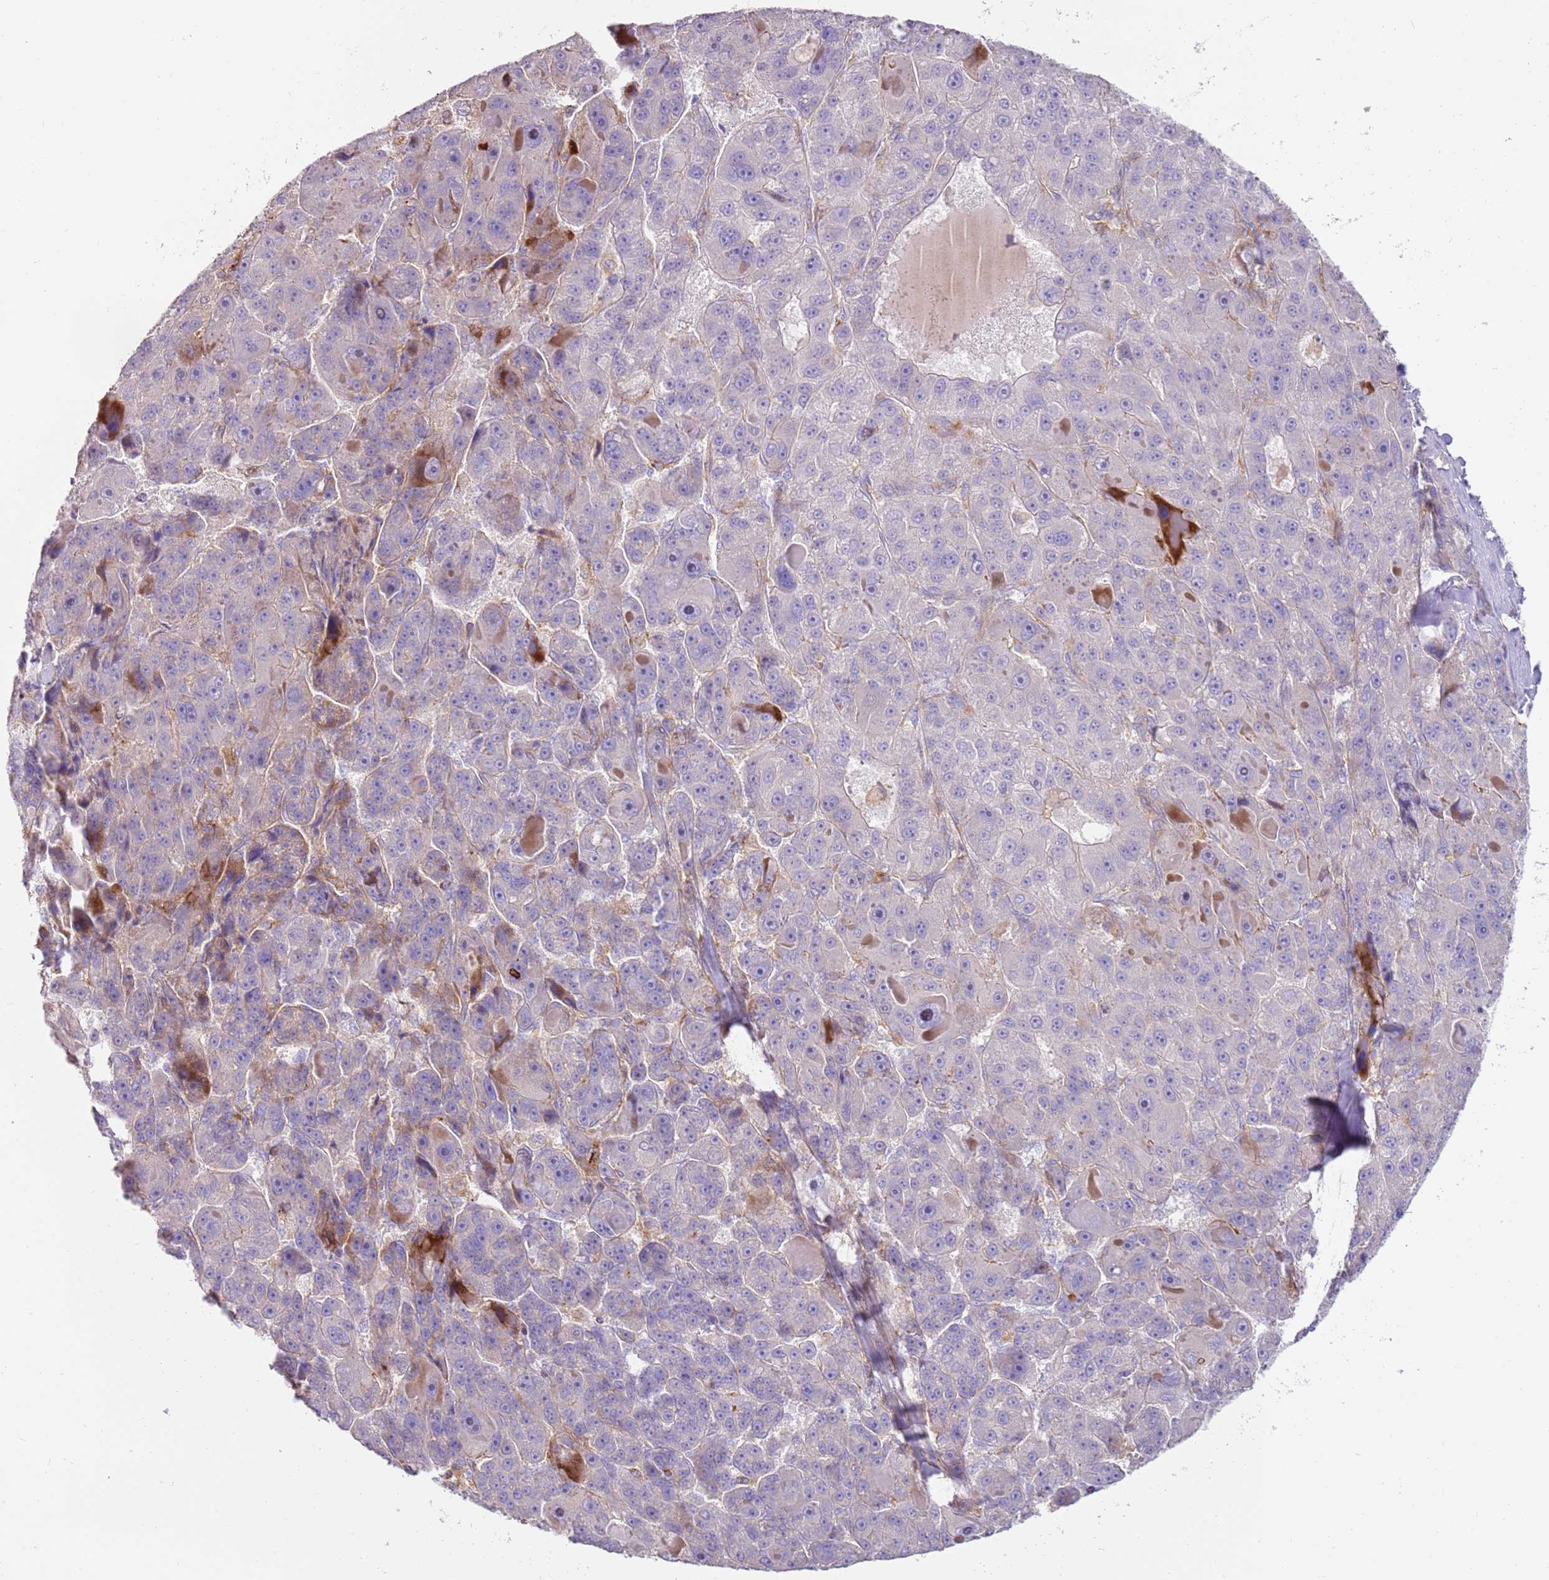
{"staining": {"intensity": "negative", "quantity": "none", "location": "none"}, "tissue": "liver cancer", "cell_type": "Tumor cells", "image_type": "cancer", "snomed": [{"axis": "morphology", "description": "Carcinoma, Hepatocellular, NOS"}, {"axis": "topography", "description": "Liver"}], "caption": "Human hepatocellular carcinoma (liver) stained for a protein using immunohistochemistry (IHC) reveals no expression in tumor cells.", "gene": "FPR1", "patient": {"sex": "male", "age": 76}}